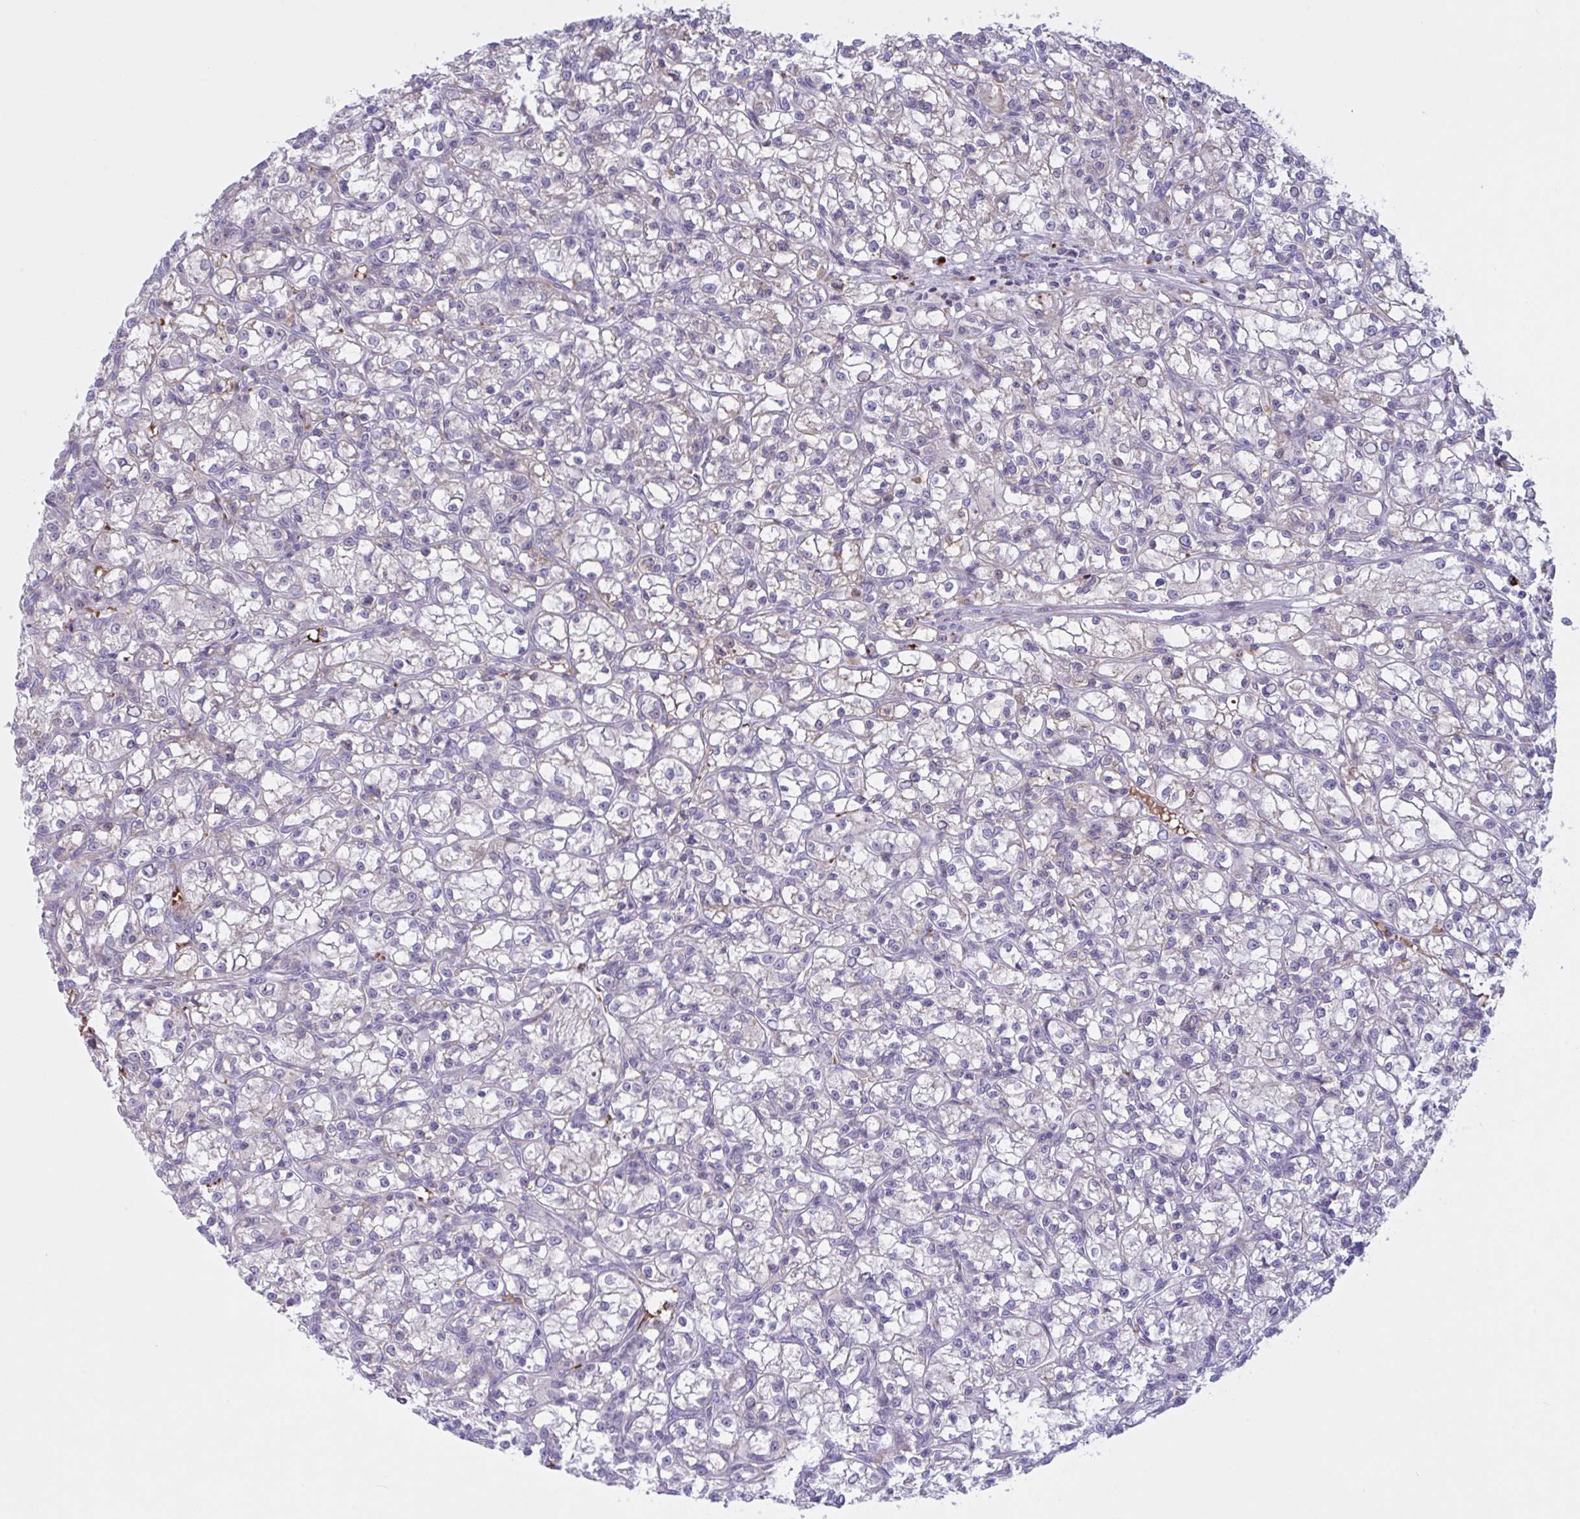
{"staining": {"intensity": "negative", "quantity": "none", "location": "none"}, "tissue": "renal cancer", "cell_type": "Tumor cells", "image_type": "cancer", "snomed": [{"axis": "morphology", "description": "Adenocarcinoma, NOS"}, {"axis": "topography", "description": "Kidney"}], "caption": "Immunohistochemical staining of human adenocarcinoma (renal) shows no significant positivity in tumor cells. Brightfield microscopy of IHC stained with DAB (3,3'-diaminobenzidine) (brown) and hematoxylin (blue), captured at high magnification.", "gene": "VWC2", "patient": {"sex": "female", "age": 59}}